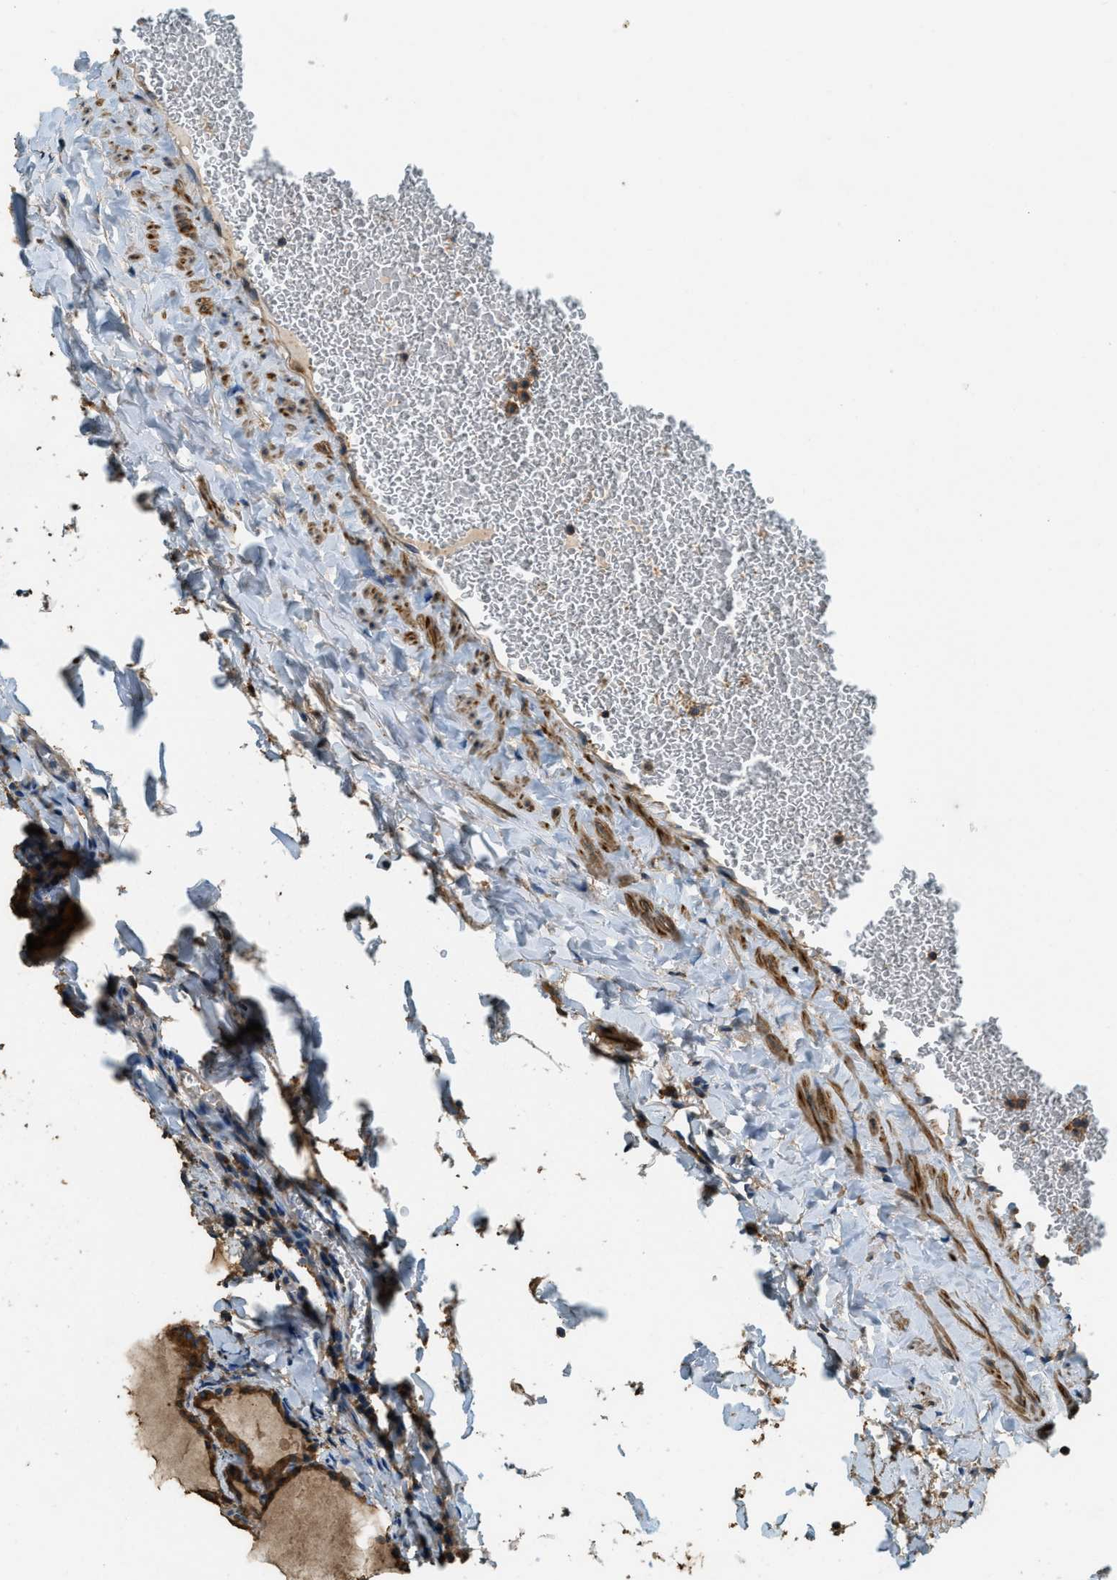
{"staining": {"intensity": "moderate", "quantity": ">75%", "location": "cytoplasmic/membranous"}, "tissue": "thyroid cancer", "cell_type": "Tumor cells", "image_type": "cancer", "snomed": [{"axis": "morphology", "description": "Papillary adenocarcinoma, NOS"}, {"axis": "topography", "description": "Thyroid gland"}], "caption": "IHC (DAB (3,3'-diaminobenzidine)) staining of thyroid cancer exhibits moderate cytoplasmic/membranous protein staining in approximately >75% of tumor cells.", "gene": "ERGIC1", "patient": {"sex": "female", "age": 42}}